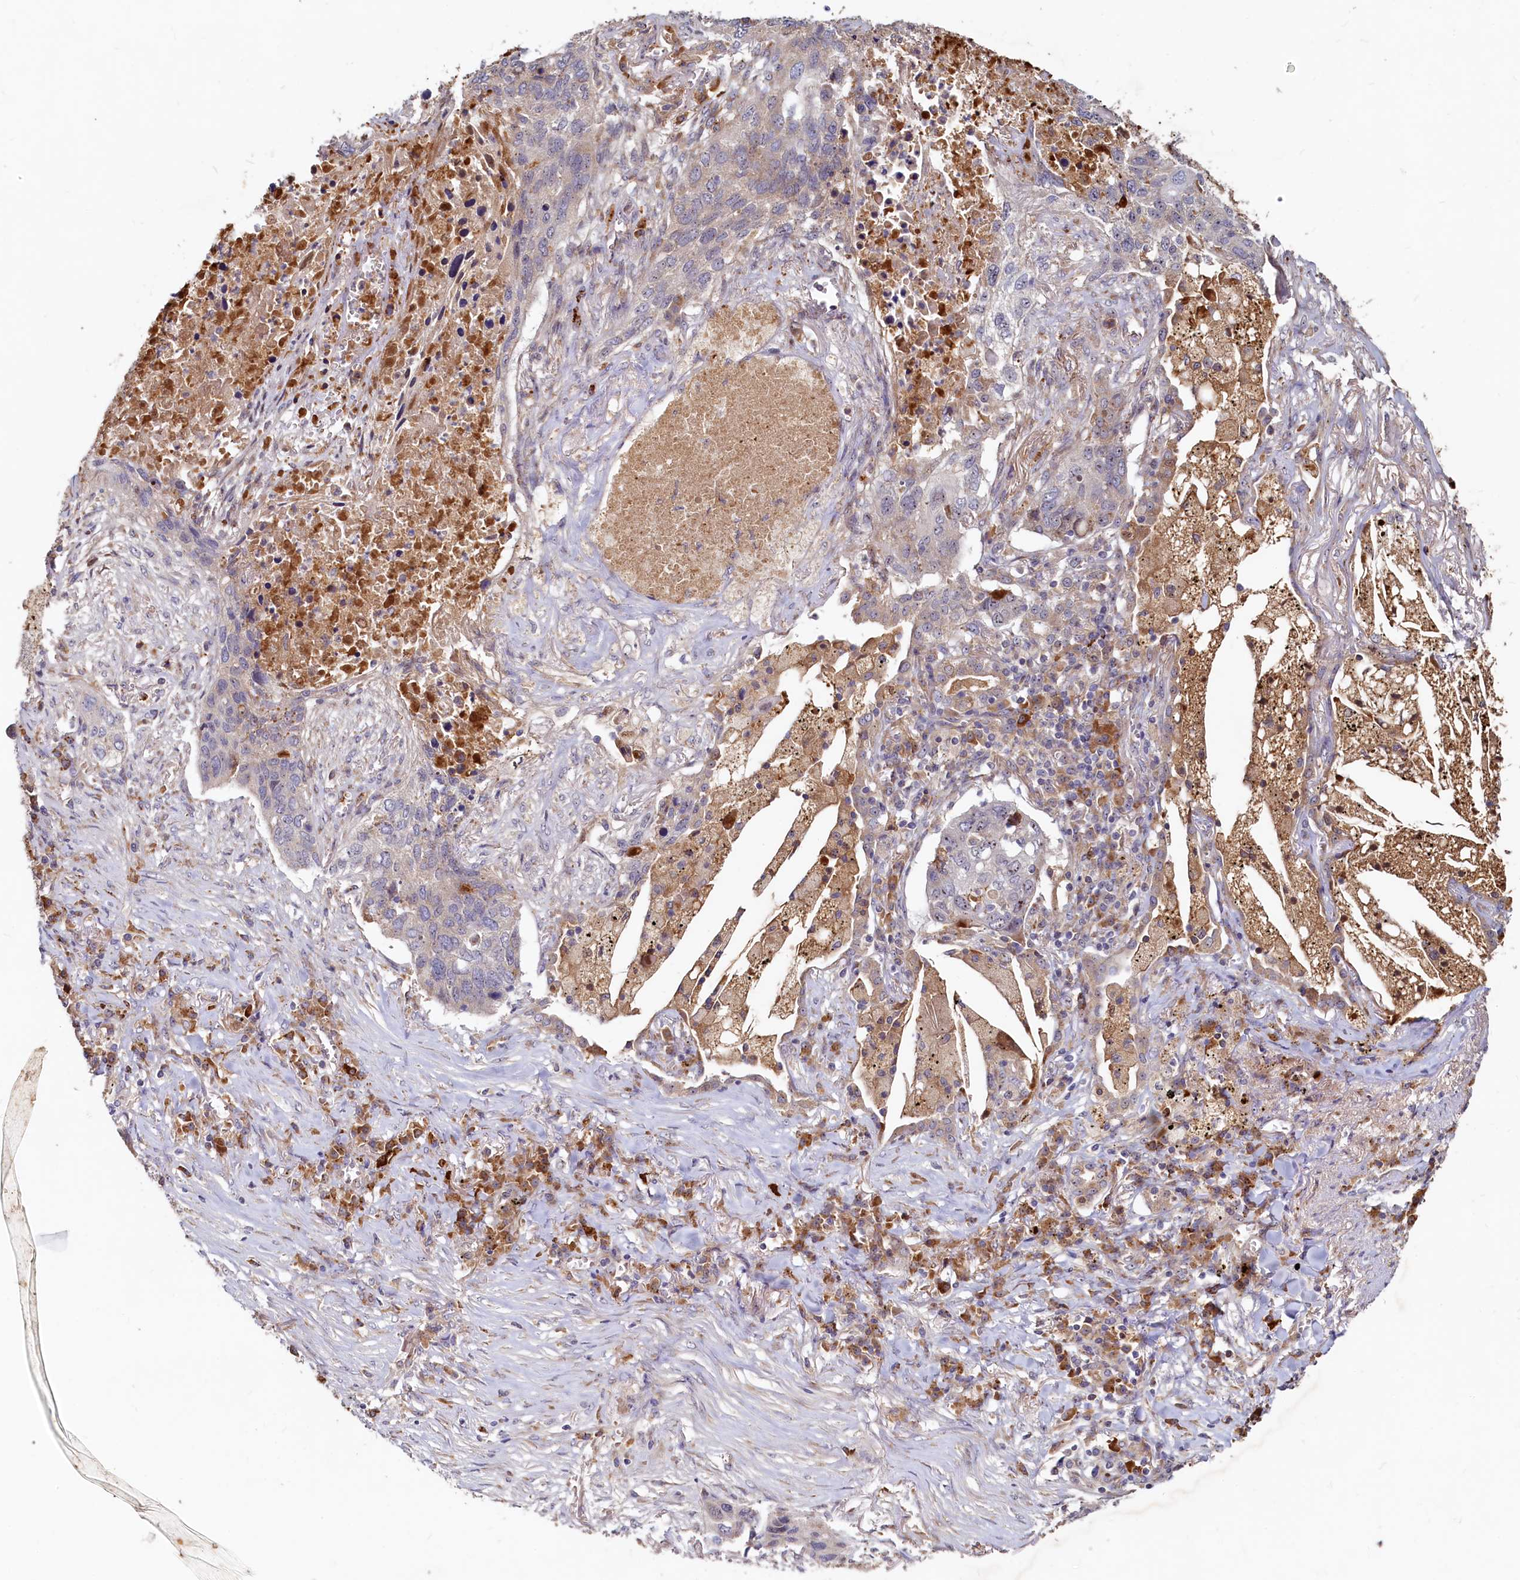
{"staining": {"intensity": "negative", "quantity": "none", "location": "none"}, "tissue": "lung cancer", "cell_type": "Tumor cells", "image_type": "cancer", "snomed": [{"axis": "morphology", "description": "Squamous cell carcinoma, NOS"}, {"axis": "topography", "description": "Lung"}], "caption": "IHC photomicrograph of neoplastic tissue: human lung cancer stained with DAB (3,3'-diaminobenzidine) shows no significant protein expression in tumor cells. (Stains: DAB (3,3'-diaminobenzidine) immunohistochemistry with hematoxylin counter stain, Microscopy: brightfield microscopy at high magnification).", "gene": "RGS7BP", "patient": {"sex": "female", "age": 63}}